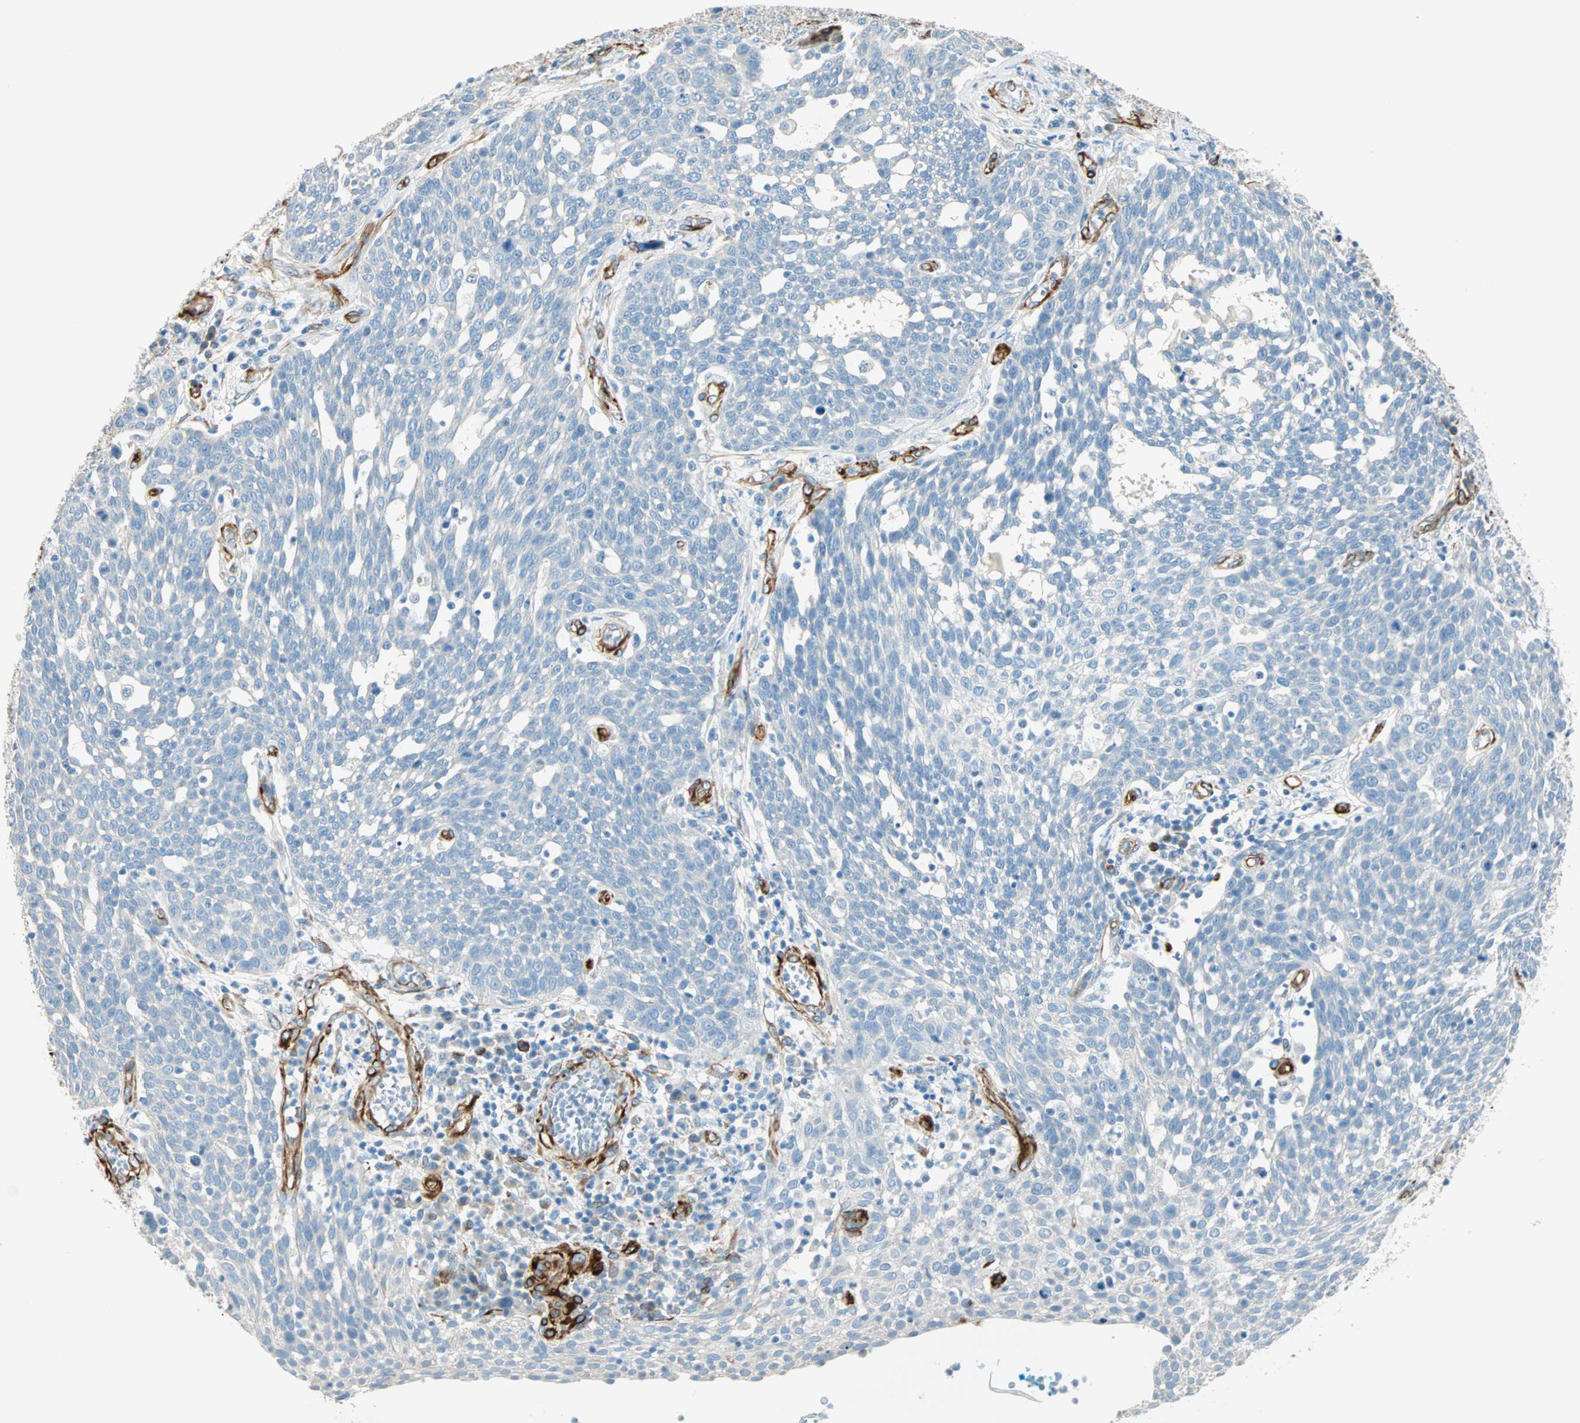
{"staining": {"intensity": "negative", "quantity": "none", "location": "none"}, "tissue": "cervical cancer", "cell_type": "Tumor cells", "image_type": "cancer", "snomed": [{"axis": "morphology", "description": "Squamous cell carcinoma, NOS"}, {"axis": "topography", "description": "Cervix"}], "caption": "Tumor cells show no significant positivity in cervical cancer.", "gene": "NES", "patient": {"sex": "female", "age": 34}}